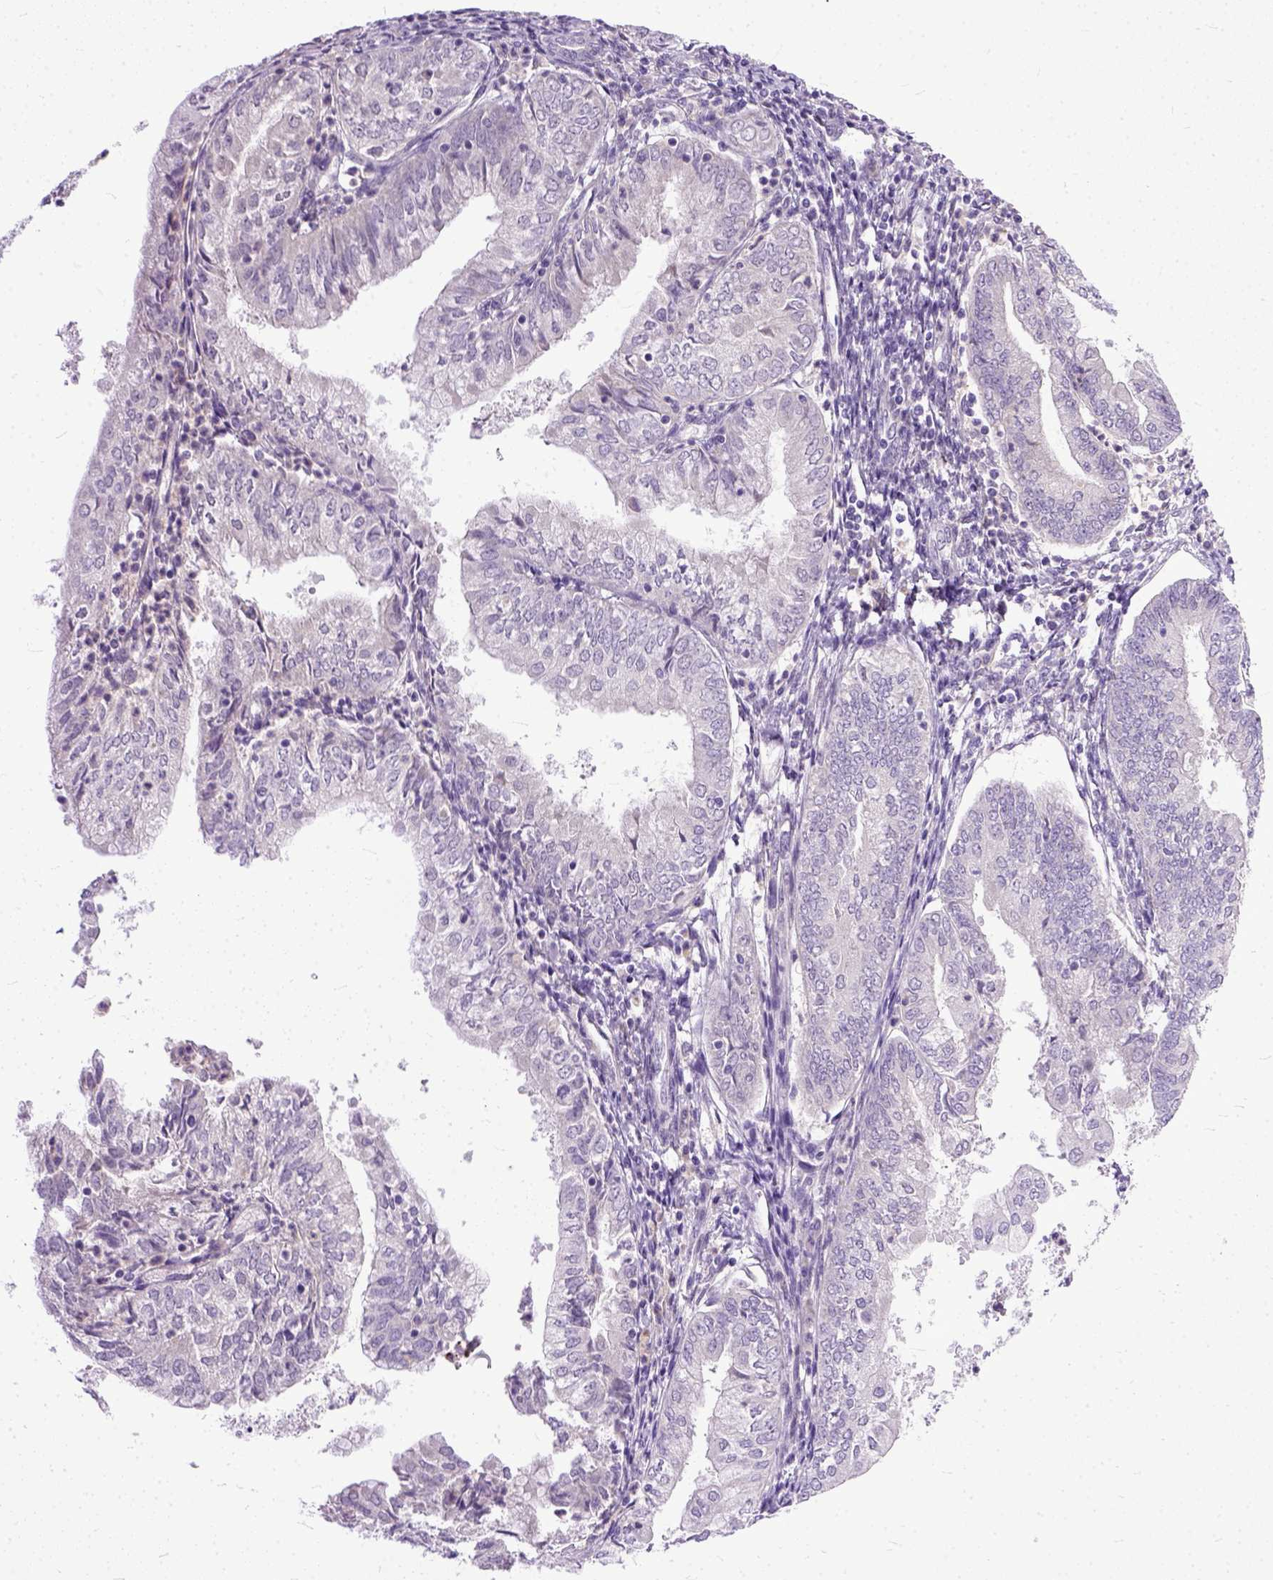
{"staining": {"intensity": "negative", "quantity": "none", "location": "none"}, "tissue": "endometrial cancer", "cell_type": "Tumor cells", "image_type": "cancer", "snomed": [{"axis": "morphology", "description": "Adenocarcinoma, NOS"}, {"axis": "topography", "description": "Endometrium"}], "caption": "Tumor cells show no significant positivity in endometrial adenocarcinoma. (DAB immunohistochemistry visualized using brightfield microscopy, high magnification).", "gene": "TCEAL7", "patient": {"sex": "female", "age": 55}}